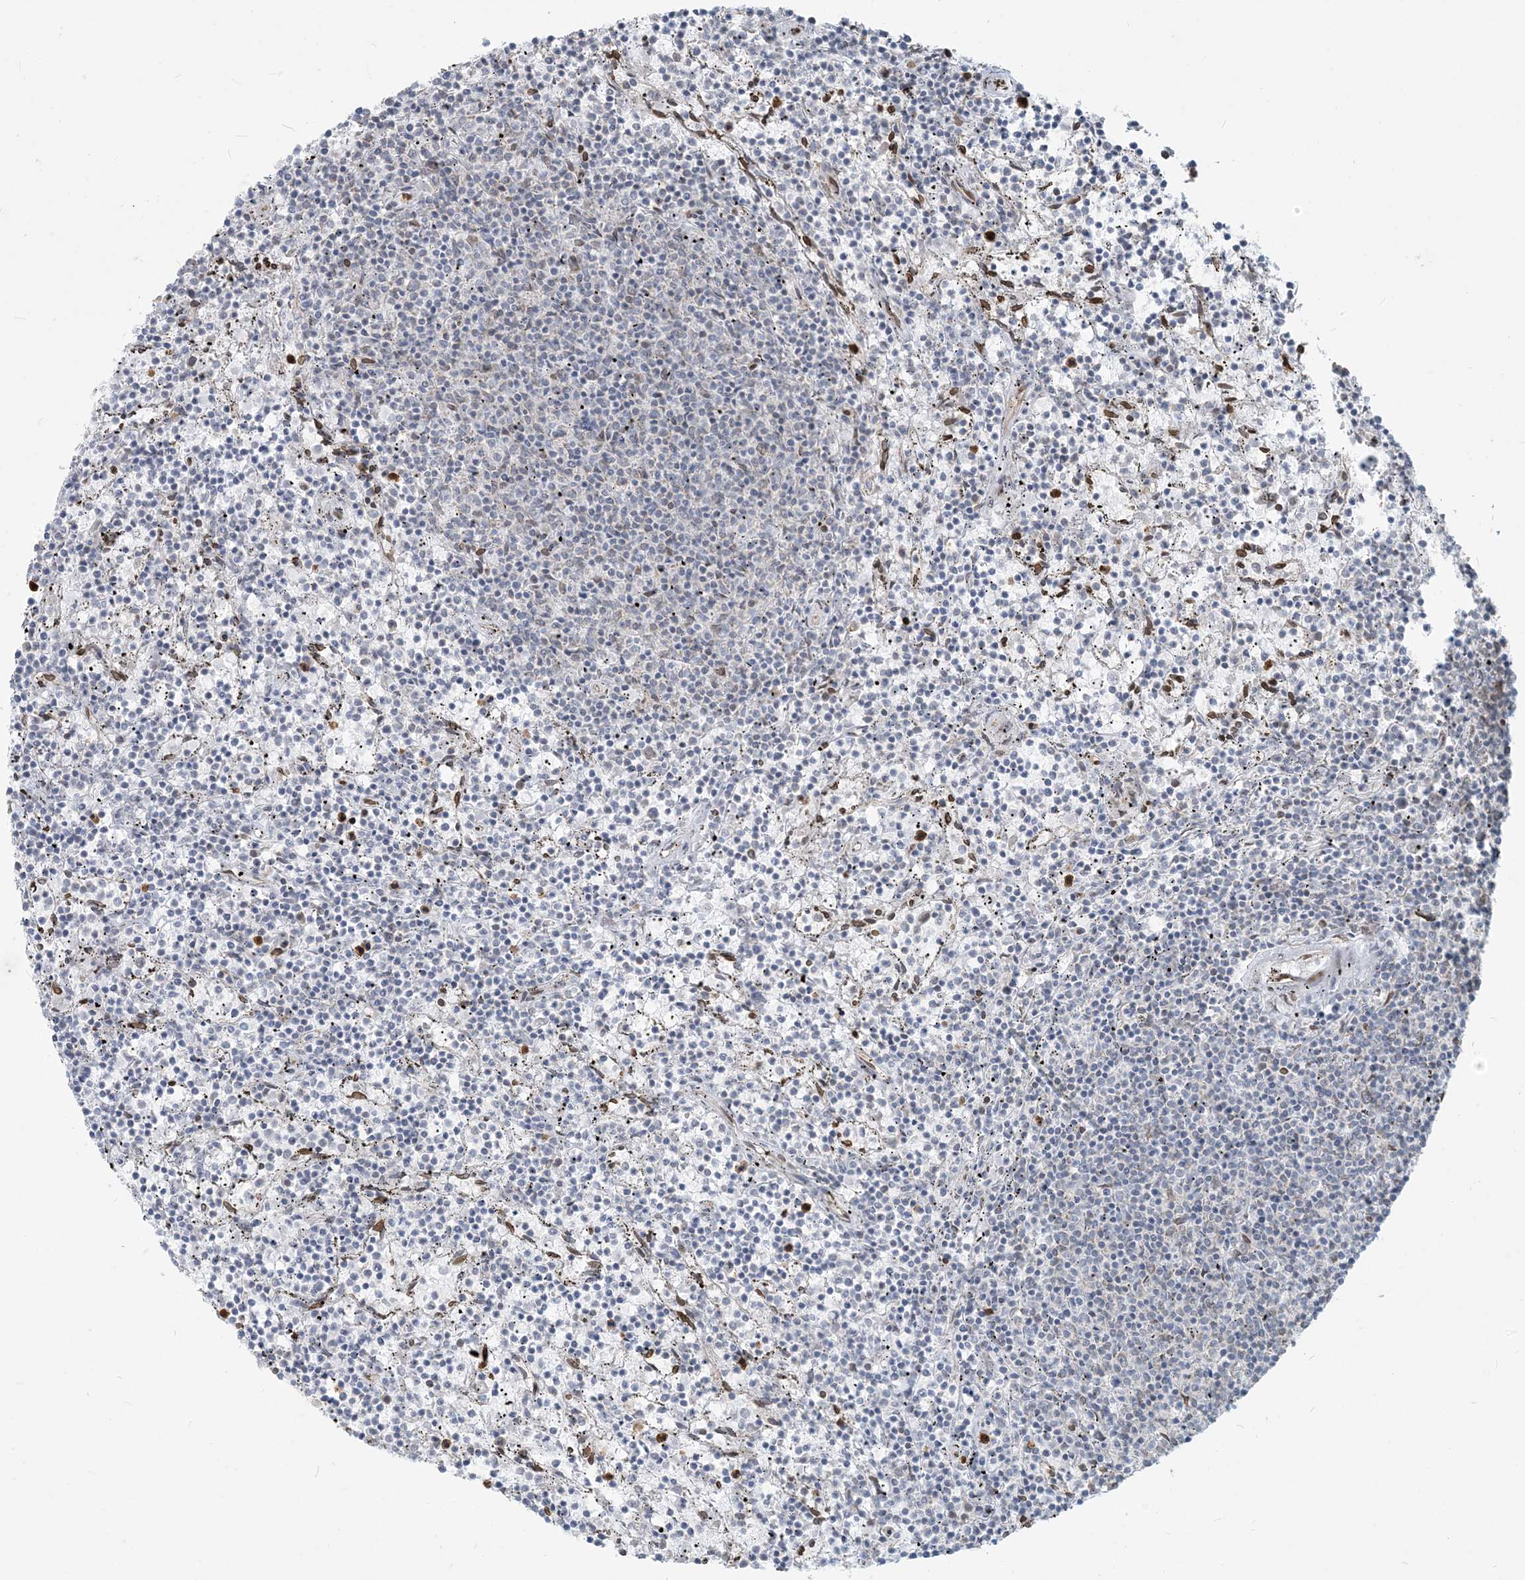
{"staining": {"intensity": "negative", "quantity": "none", "location": "none"}, "tissue": "lymphoma", "cell_type": "Tumor cells", "image_type": "cancer", "snomed": [{"axis": "morphology", "description": "Malignant lymphoma, non-Hodgkin's type, Low grade"}, {"axis": "topography", "description": "Spleen"}], "caption": "Immunohistochemistry of human low-grade malignant lymphoma, non-Hodgkin's type exhibits no staining in tumor cells.", "gene": "WWP1", "patient": {"sex": "female", "age": 50}}